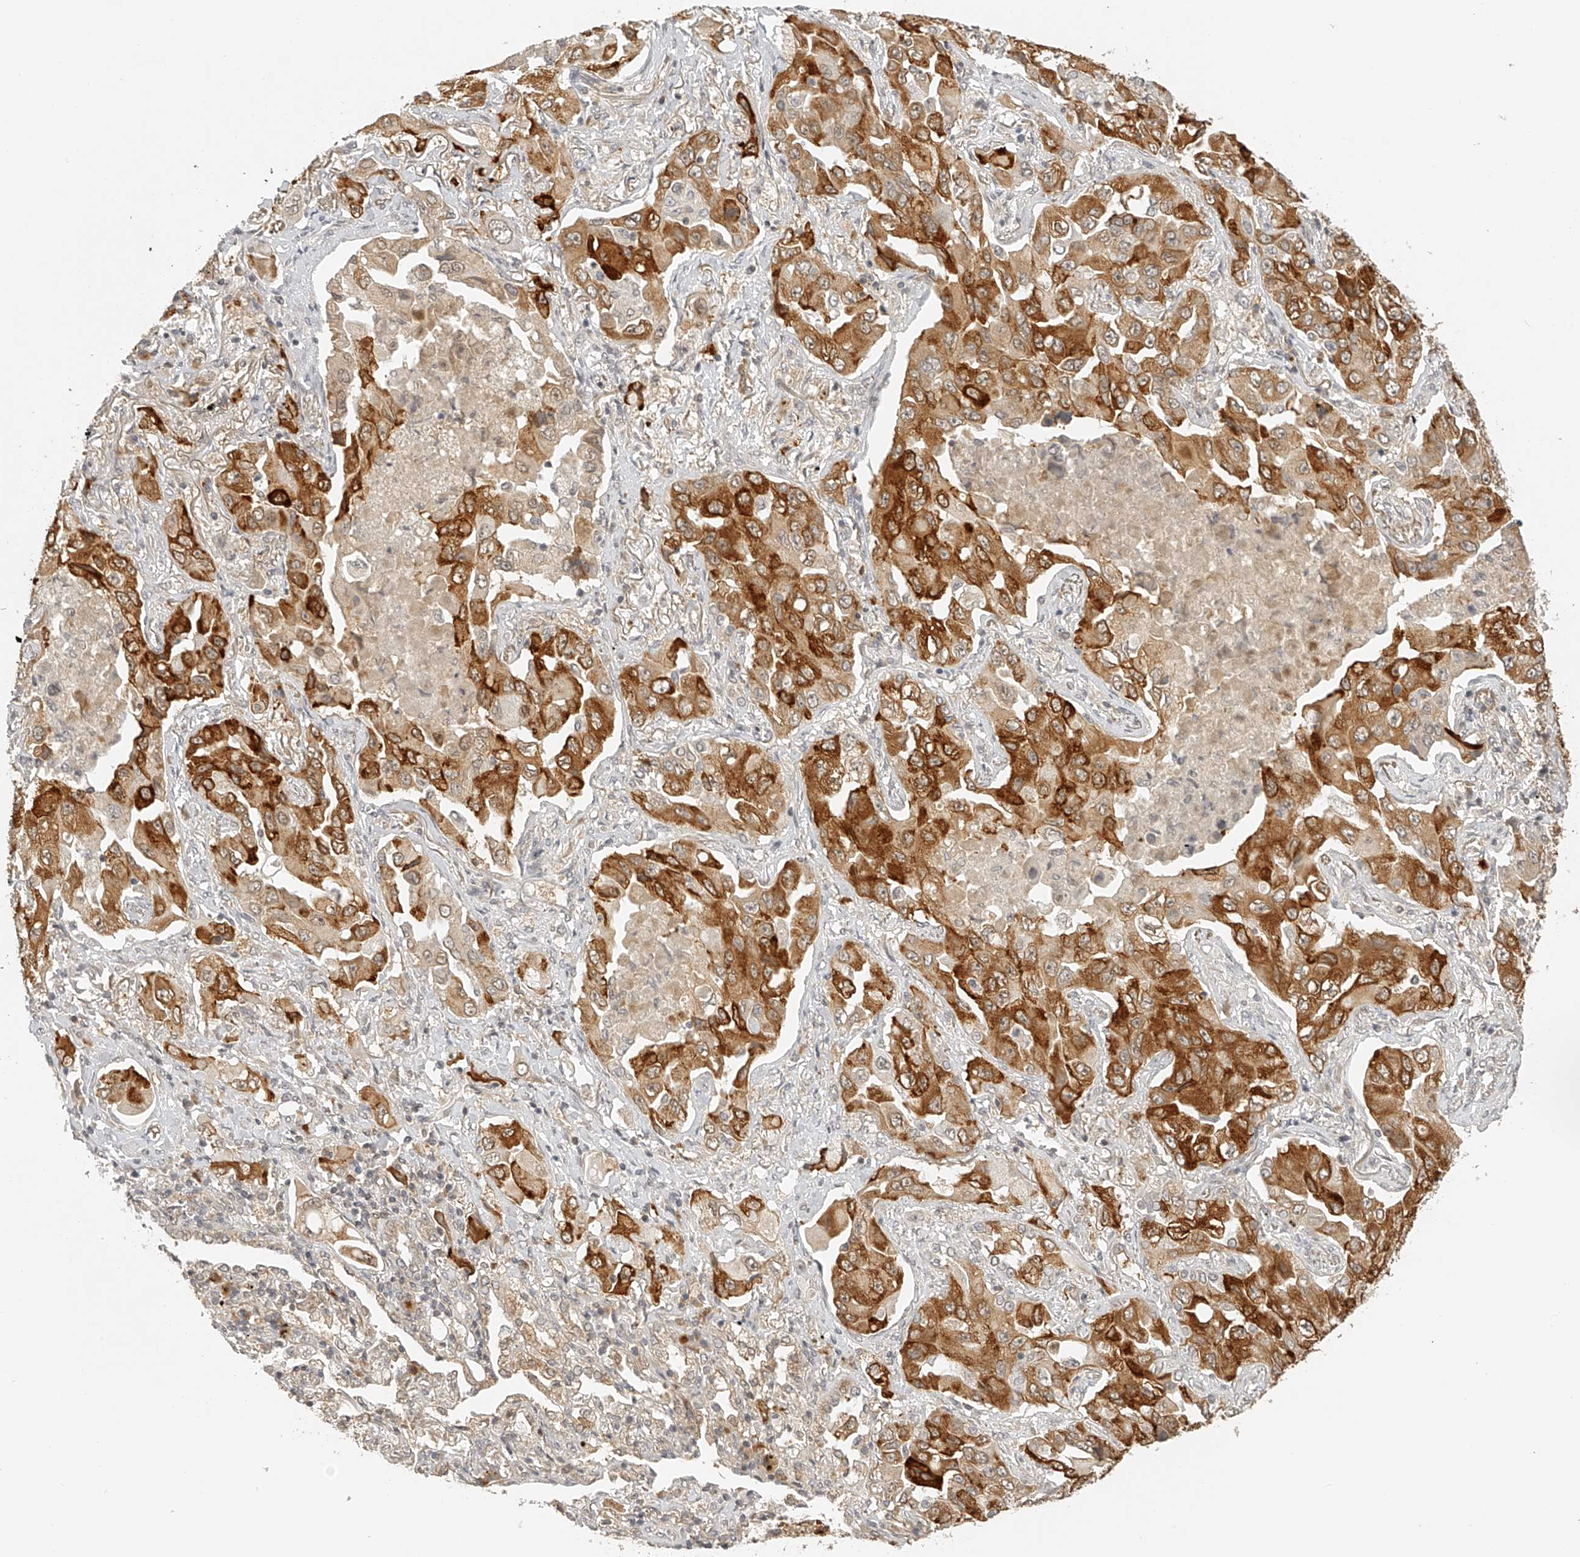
{"staining": {"intensity": "strong", "quantity": ">75%", "location": "cytoplasmic/membranous"}, "tissue": "lung cancer", "cell_type": "Tumor cells", "image_type": "cancer", "snomed": [{"axis": "morphology", "description": "Adenocarcinoma, NOS"}, {"axis": "topography", "description": "Lung"}], "caption": "Immunohistochemical staining of human adenocarcinoma (lung) exhibits high levels of strong cytoplasmic/membranous protein expression in about >75% of tumor cells.", "gene": "BCL2L11", "patient": {"sex": "female", "age": 65}}